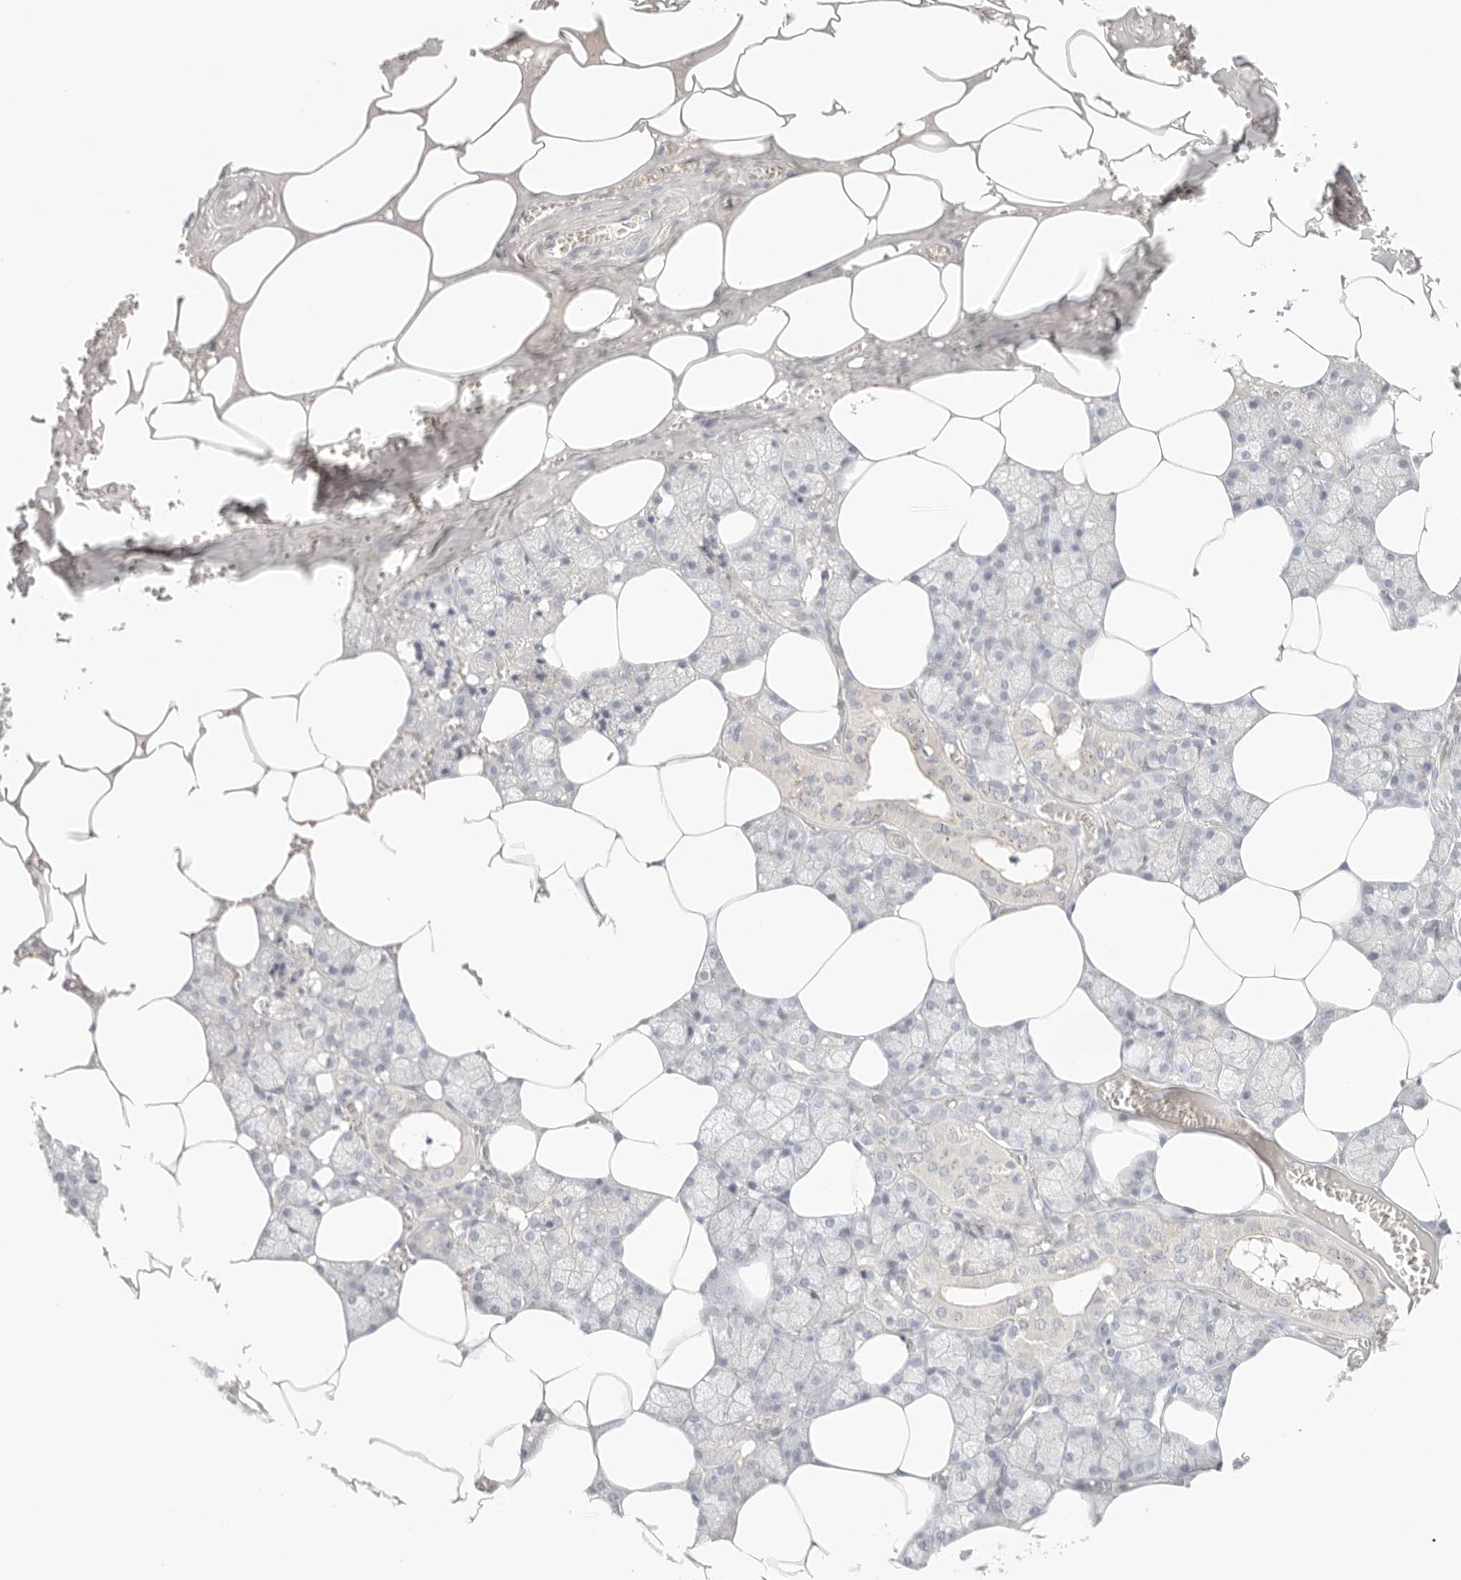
{"staining": {"intensity": "negative", "quantity": "none", "location": "none"}, "tissue": "salivary gland", "cell_type": "Glandular cells", "image_type": "normal", "snomed": [{"axis": "morphology", "description": "Normal tissue, NOS"}, {"axis": "topography", "description": "Salivary gland"}], "caption": "Protein analysis of benign salivary gland shows no significant expression in glandular cells. Brightfield microscopy of immunohistochemistry stained with DAB (brown) and hematoxylin (blue), captured at high magnification.", "gene": "CEP120", "patient": {"sex": "male", "age": 62}}